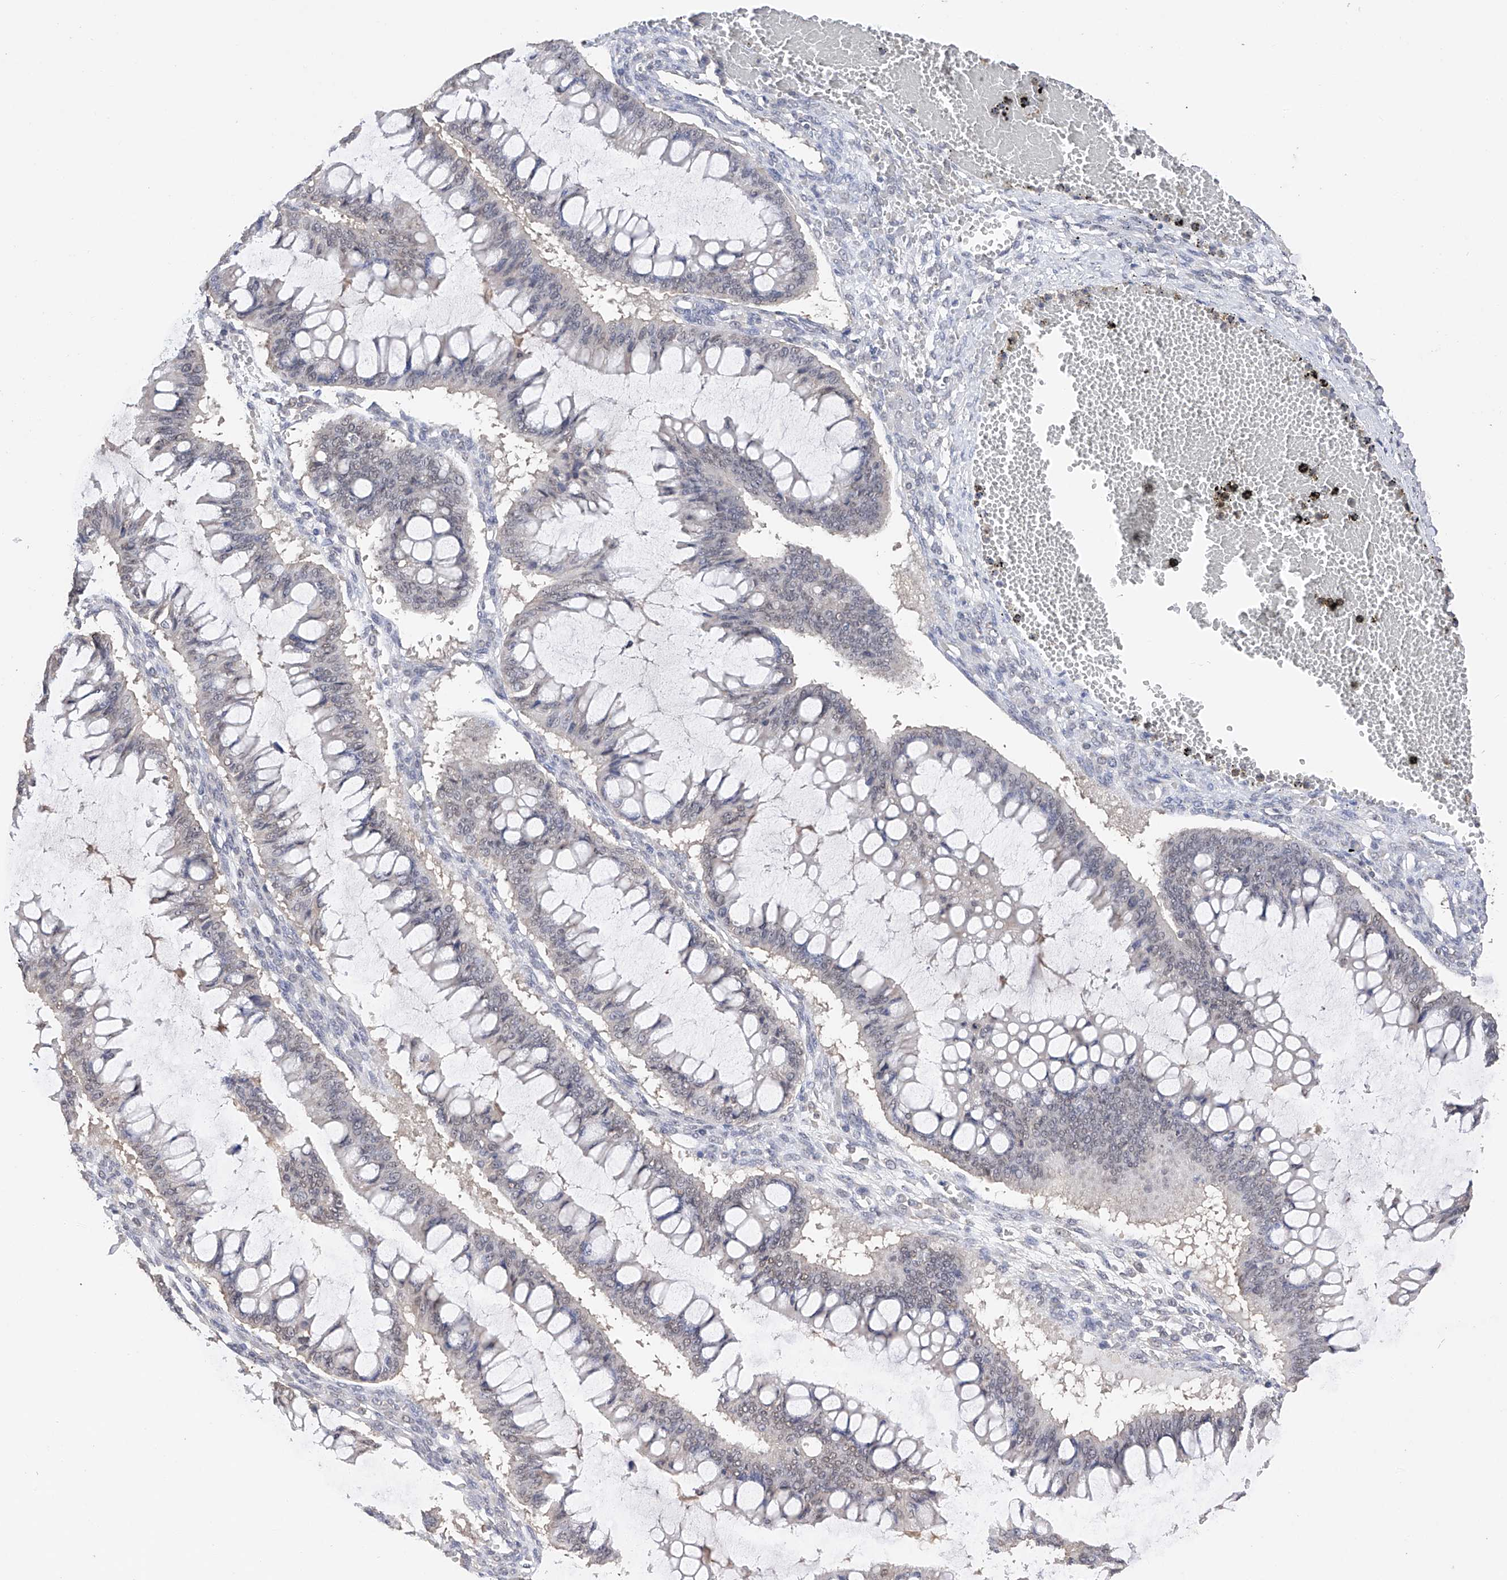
{"staining": {"intensity": "negative", "quantity": "none", "location": "none"}, "tissue": "ovarian cancer", "cell_type": "Tumor cells", "image_type": "cancer", "snomed": [{"axis": "morphology", "description": "Cystadenocarcinoma, mucinous, NOS"}, {"axis": "topography", "description": "Ovary"}], "caption": "This is an immunohistochemistry histopathology image of ovarian cancer (mucinous cystadenocarcinoma). There is no positivity in tumor cells.", "gene": "DMAP1", "patient": {"sex": "female", "age": 73}}